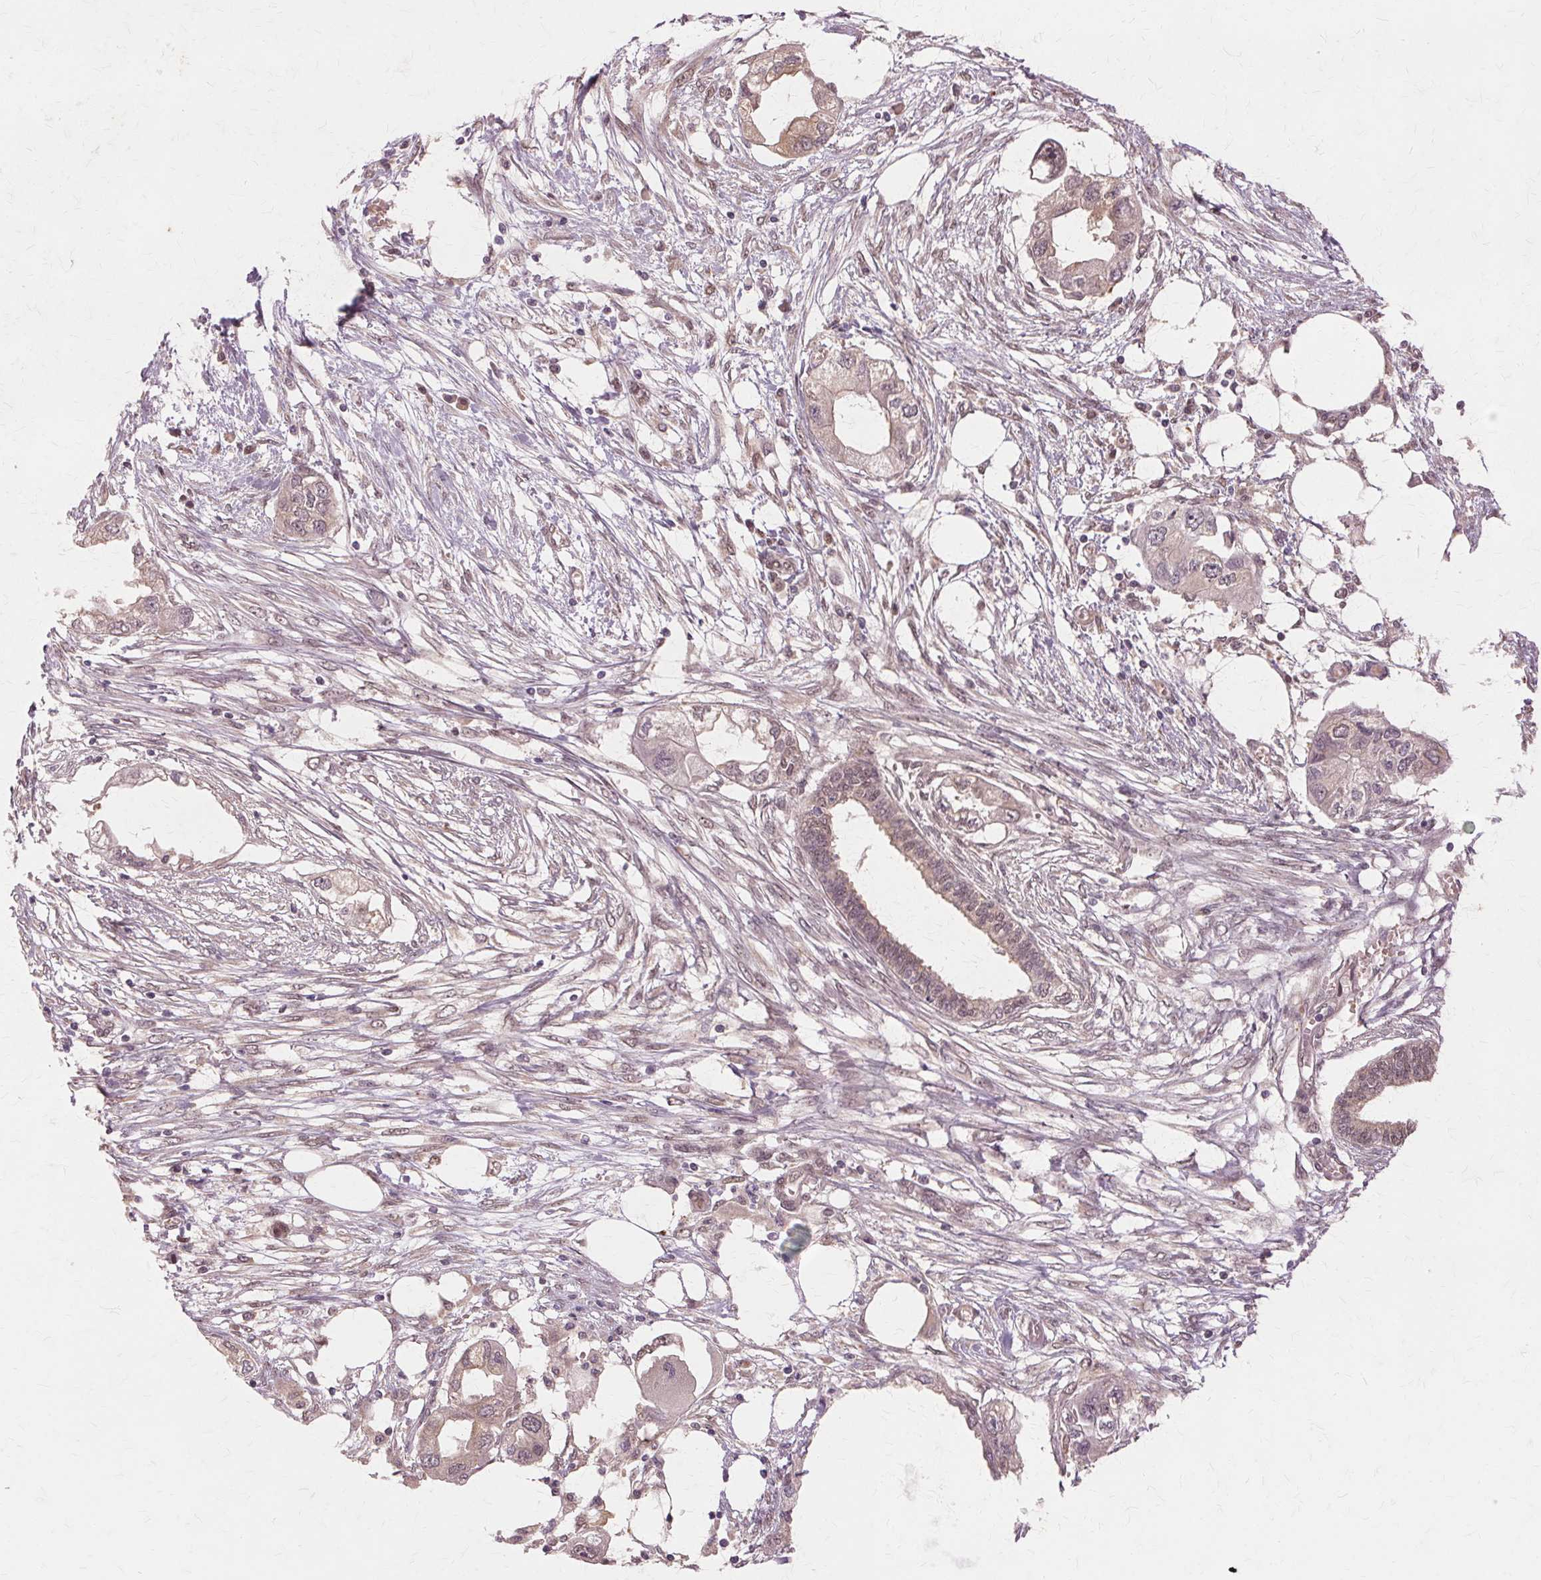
{"staining": {"intensity": "weak", "quantity": "25%-75%", "location": "cytoplasmic/membranous,nuclear"}, "tissue": "endometrial cancer", "cell_type": "Tumor cells", "image_type": "cancer", "snomed": [{"axis": "morphology", "description": "Adenocarcinoma, NOS"}, {"axis": "morphology", "description": "Adenocarcinoma, metastatic, NOS"}, {"axis": "topography", "description": "Adipose tissue"}, {"axis": "topography", "description": "Endometrium"}], "caption": "Immunohistochemistry (IHC) histopathology image of human endometrial cancer (adenocarcinoma) stained for a protein (brown), which displays low levels of weak cytoplasmic/membranous and nuclear expression in approximately 25%-75% of tumor cells.", "gene": "PRMT5", "patient": {"sex": "female", "age": 67}}